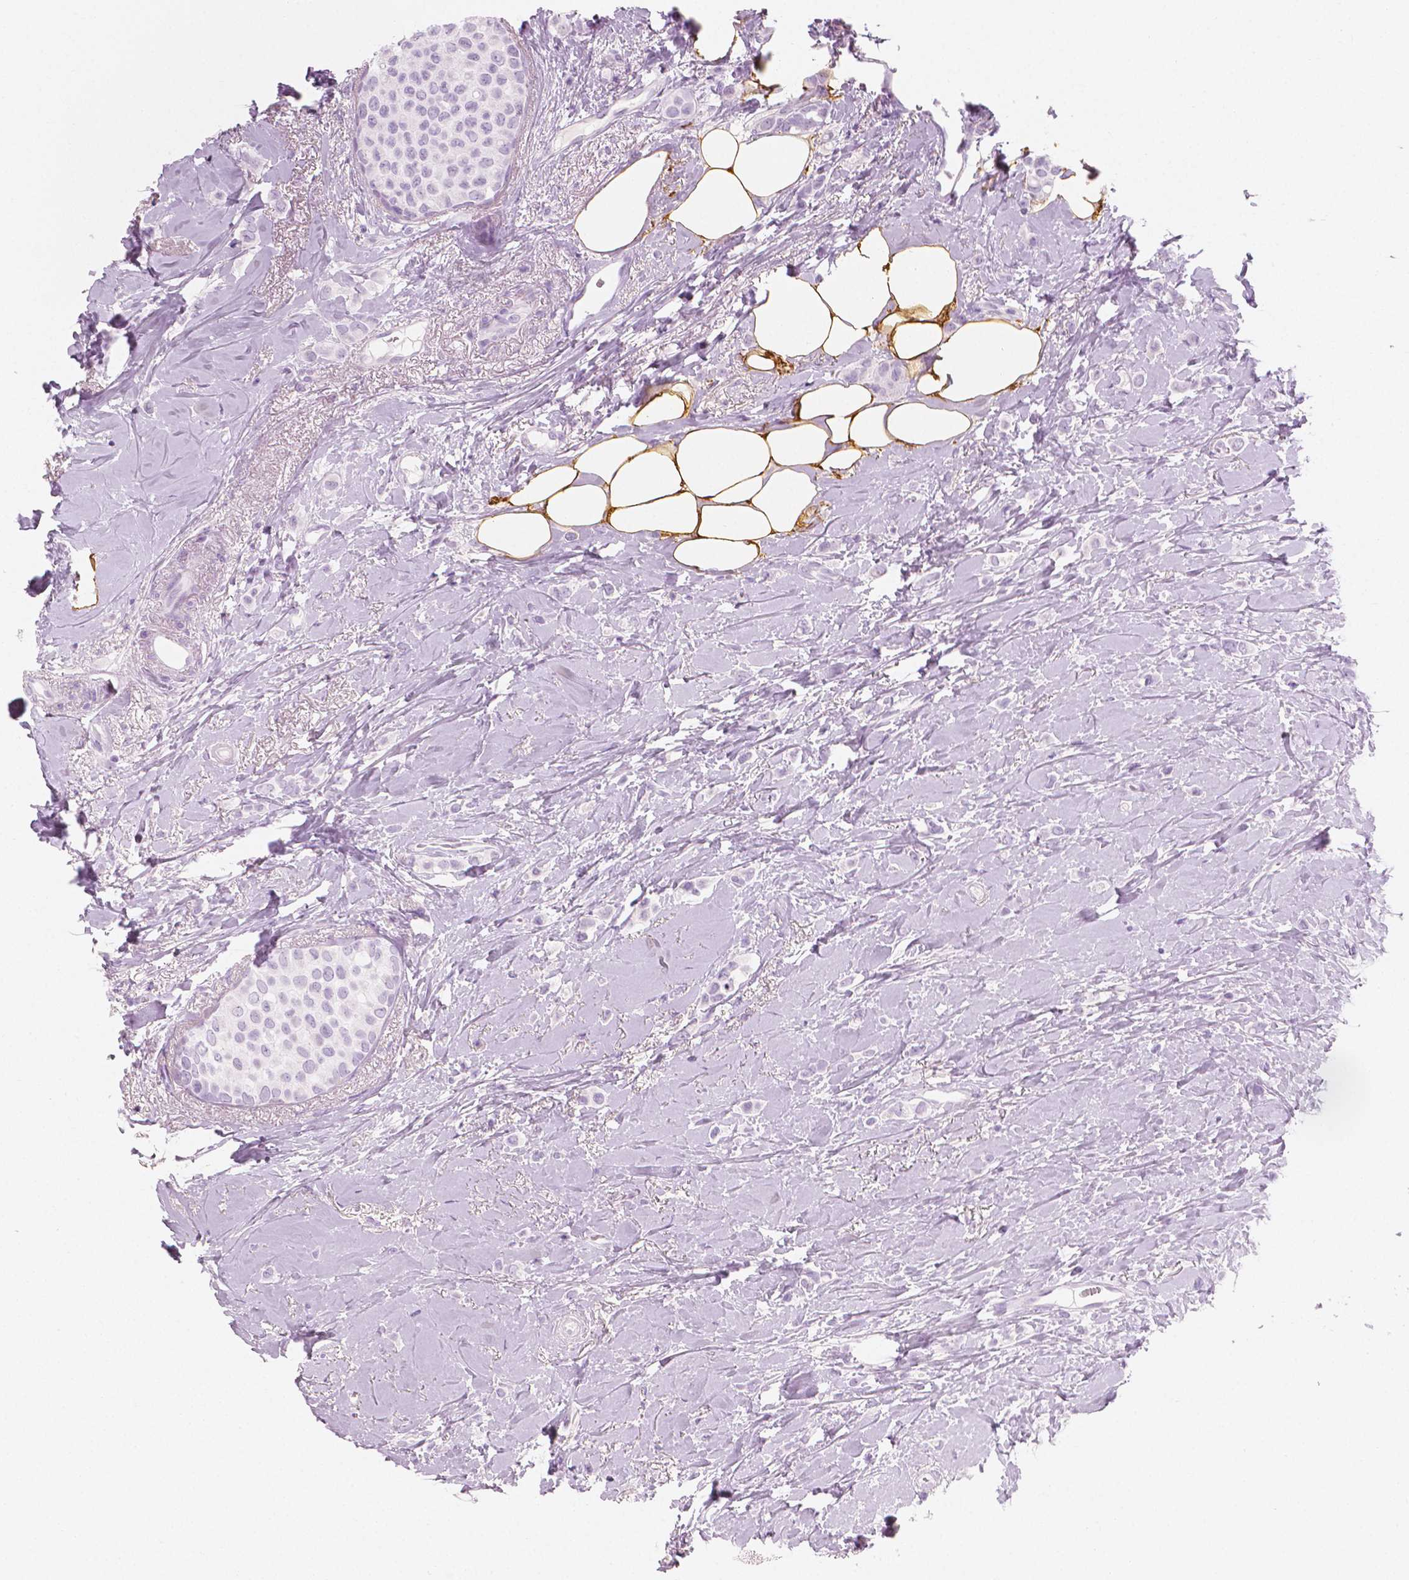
{"staining": {"intensity": "negative", "quantity": "none", "location": "none"}, "tissue": "breast cancer", "cell_type": "Tumor cells", "image_type": "cancer", "snomed": [{"axis": "morphology", "description": "Lobular carcinoma"}, {"axis": "topography", "description": "Breast"}], "caption": "High magnification brightfield microscopy of breast cancer (lobular carcinoma) stained with DAB (3,3'-diaminobenzidine) (brown) and counterstained with hematoxylin (blue): tumor cells show no significant staining.", "gene": "PLIN4", "patient": {"sex": "female", "age": 66}}